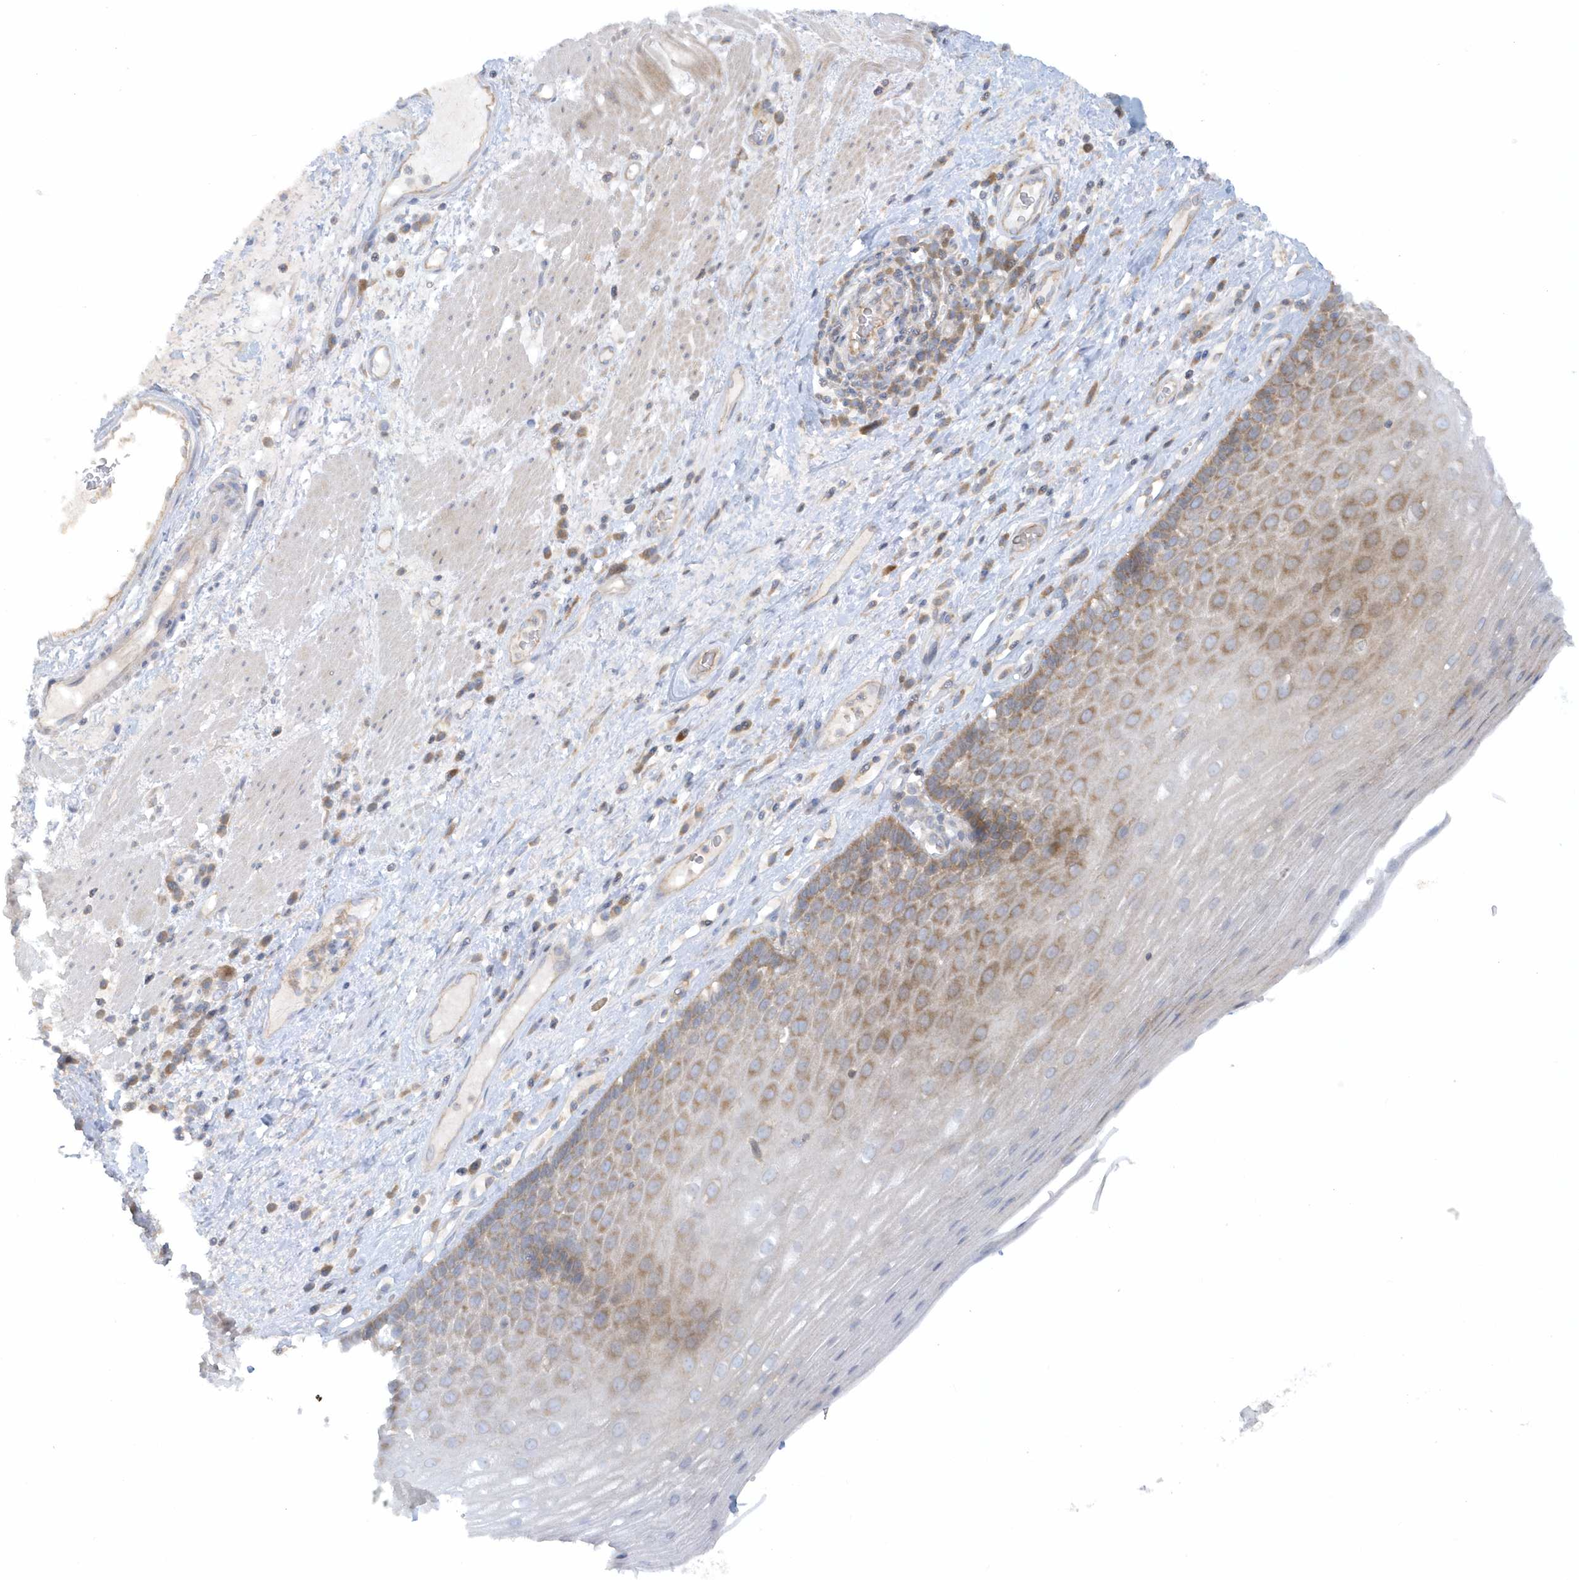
{"staining": {"intensity": "moderate", "quantity": "<25%", "location": "cytoplasmic/membranous"}, "tissue": "esophagus", "cell_type": "Squamous epithelial cells", "image_type": "normal", "snomed": [{"axis": "morphology", "description": "Normal tissue, NOS"}, {"axis": "topography", "description": "Esophagus"}], "caption": "Immunohistochemical staining of normal esophagus exhibits low levels of moderate cytoplasmic/membranous positivity in about <25% of squamous epithelial cells.", "gene": "CNOT10", "patient": {"sex": "male", "age": 62}}